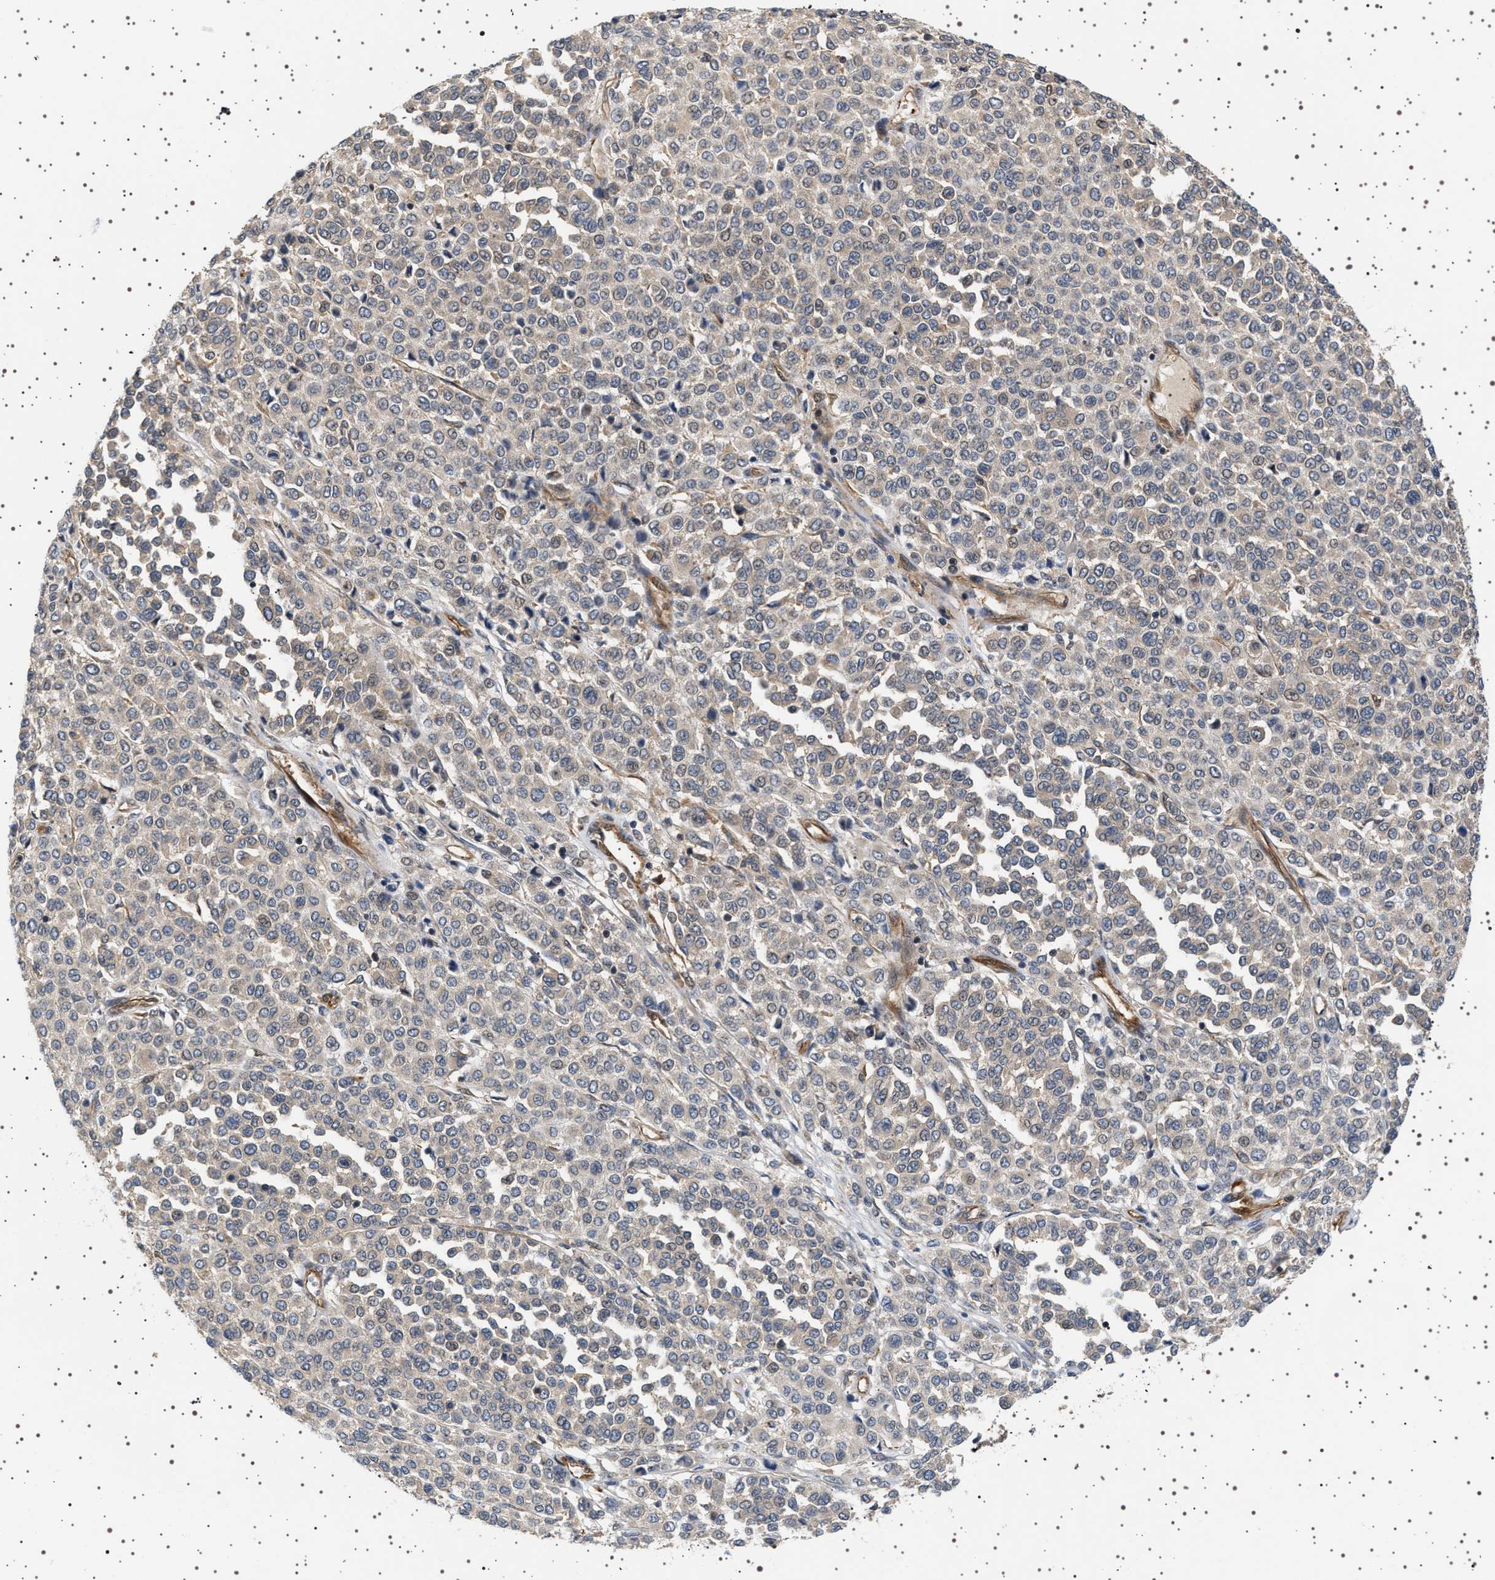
{"staining": {"intensity": "weak", "quantity": "<25%", "location": "cytoplasmic/membranous"}, "tissue": "melanoma", "cell_type": "Tumor cells", "image_type": "cancer", "snomed": [{"axis": "morphology", "description": "Malignant melanoma, Metastatic site"}, {"axis": "topography", "description": "Pancreas"}], "caption": "A photomicrograph of human melanoma is negative for staining in tumor cells.", "gene": "BAG3", "patient": {"sex": "female", "age": 30}}